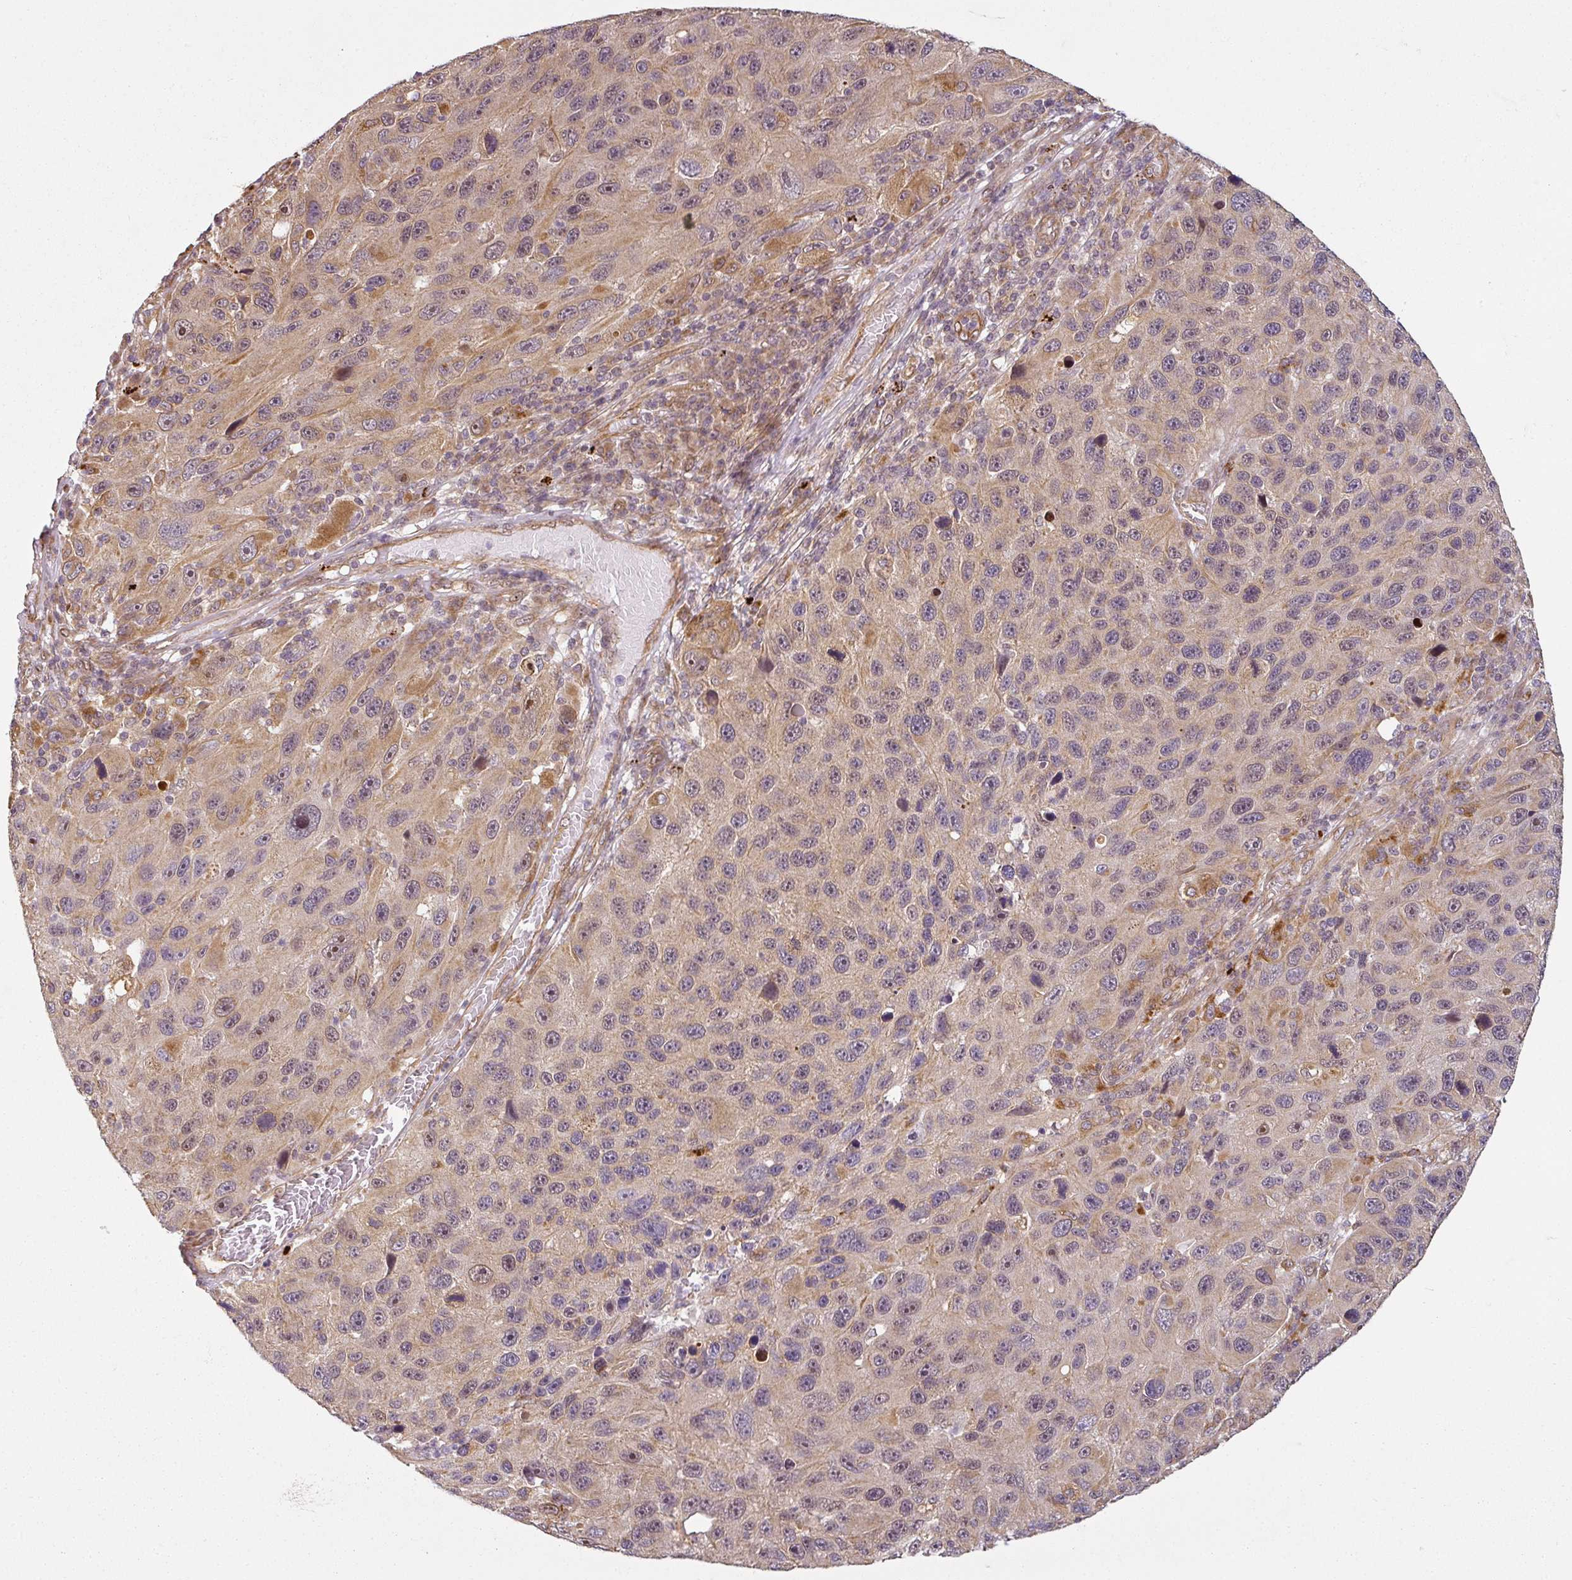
{"staining": {"intensity": "moderate", "quantity": "25%-75%", "location": "cytoplasmic/membranous,nuclear"}, "tissue": "melanoma", "cell_type": "Tumor cells", "image_type": "cancer", "snomed": [{"axis": "morphology", "description": "Malignant melanoma, NOS"}, {"axis": "topography", "description": "Skin"}], "caption": "Melanoma was stained to show a protein in brown. There is medium levels of moderate cytoplasmic/membranous and nuclear positivity in about 25%-75% of tumor cells.", "gene": "DIMT1", "patient": {"sex": "male", "age": 53}}